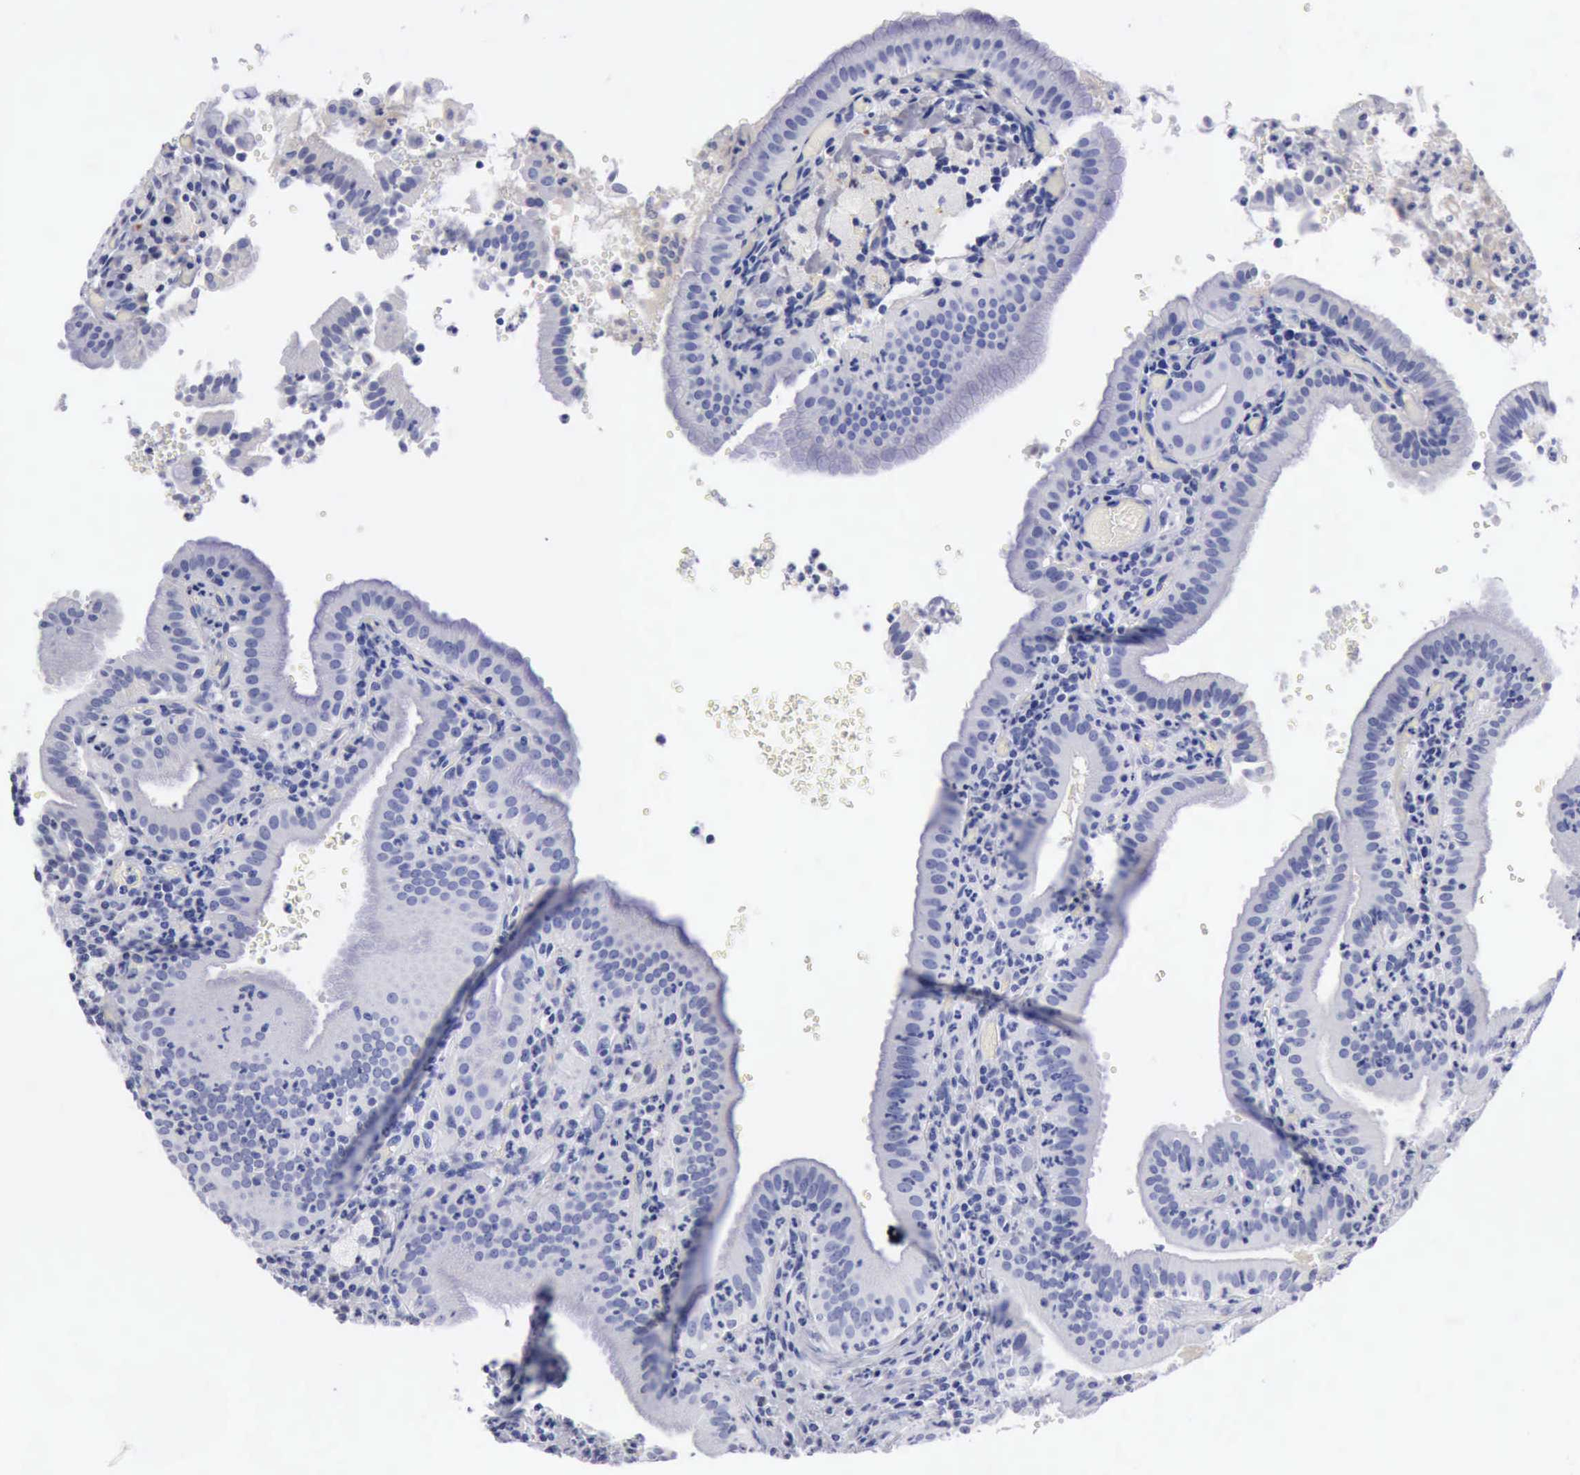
{"staining": {"intensity": "negative", "quantity": "none", "location": "none"}, "tissue": "gallbladder", "cell_type": "Glandular cells", "image_type": "normal", "snomed": [{"axis": "morphology", "description": "Normal tissue, NOS"}, {"axis": "topography", "description": "Gallbladder"}], "caption": "IHC image of benign gallbladder: gallbladder stained with DAB (3,3'-diaminobenzidine) exhibits no significant protein positivity in glandular cells. The staining is performed using DAB (3,3'-diaminobenzidine) brown chromogen with nuclei counter-stained in using hematoxylin.", "gene": "CYP19A1", "patient": {"sex": "male", "age": 59}}